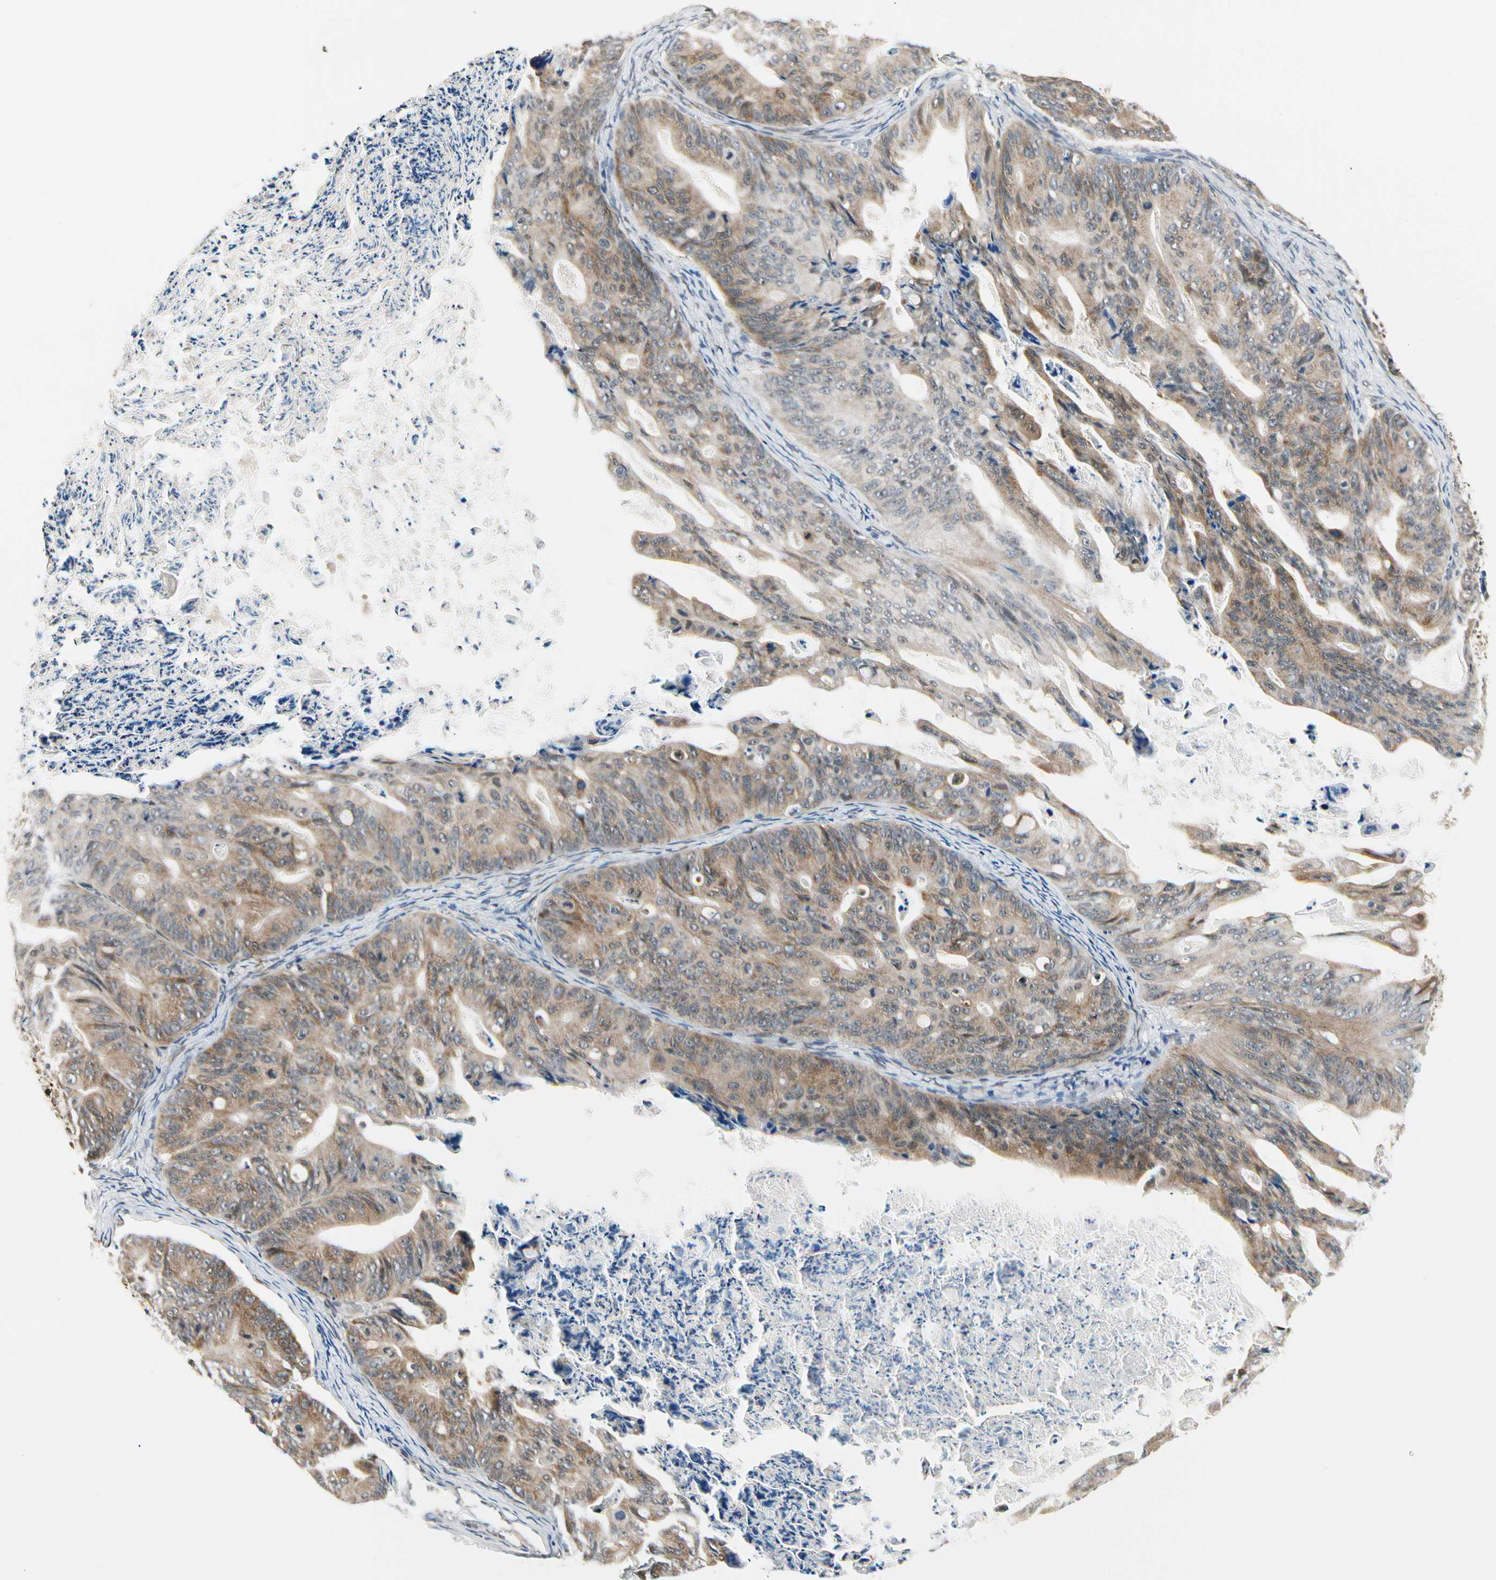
{"staining": {"intensity": "moderate", "quantity": ">75%", "location": "cytoplasmic/membranous"}, "tissue": "ovarian cancer", "cell_type": "Tumor cells", "image_type": "cancer", "snomed": [{"axis": "morphology", "description": "Cystadenocarcinoma, mucinous, NOS"}, {"axis": "topography", "description": "Ovary"}], "caption": "Ovarian mucinous cystadenocarcinoma tissue demonstrates moderate cytoplasmic/membranous expression in about >75% of tumor cells, visualized by immunohistochemistry.", "gene": "PDK2", "patient": {"sex": "female", "age": 37}}